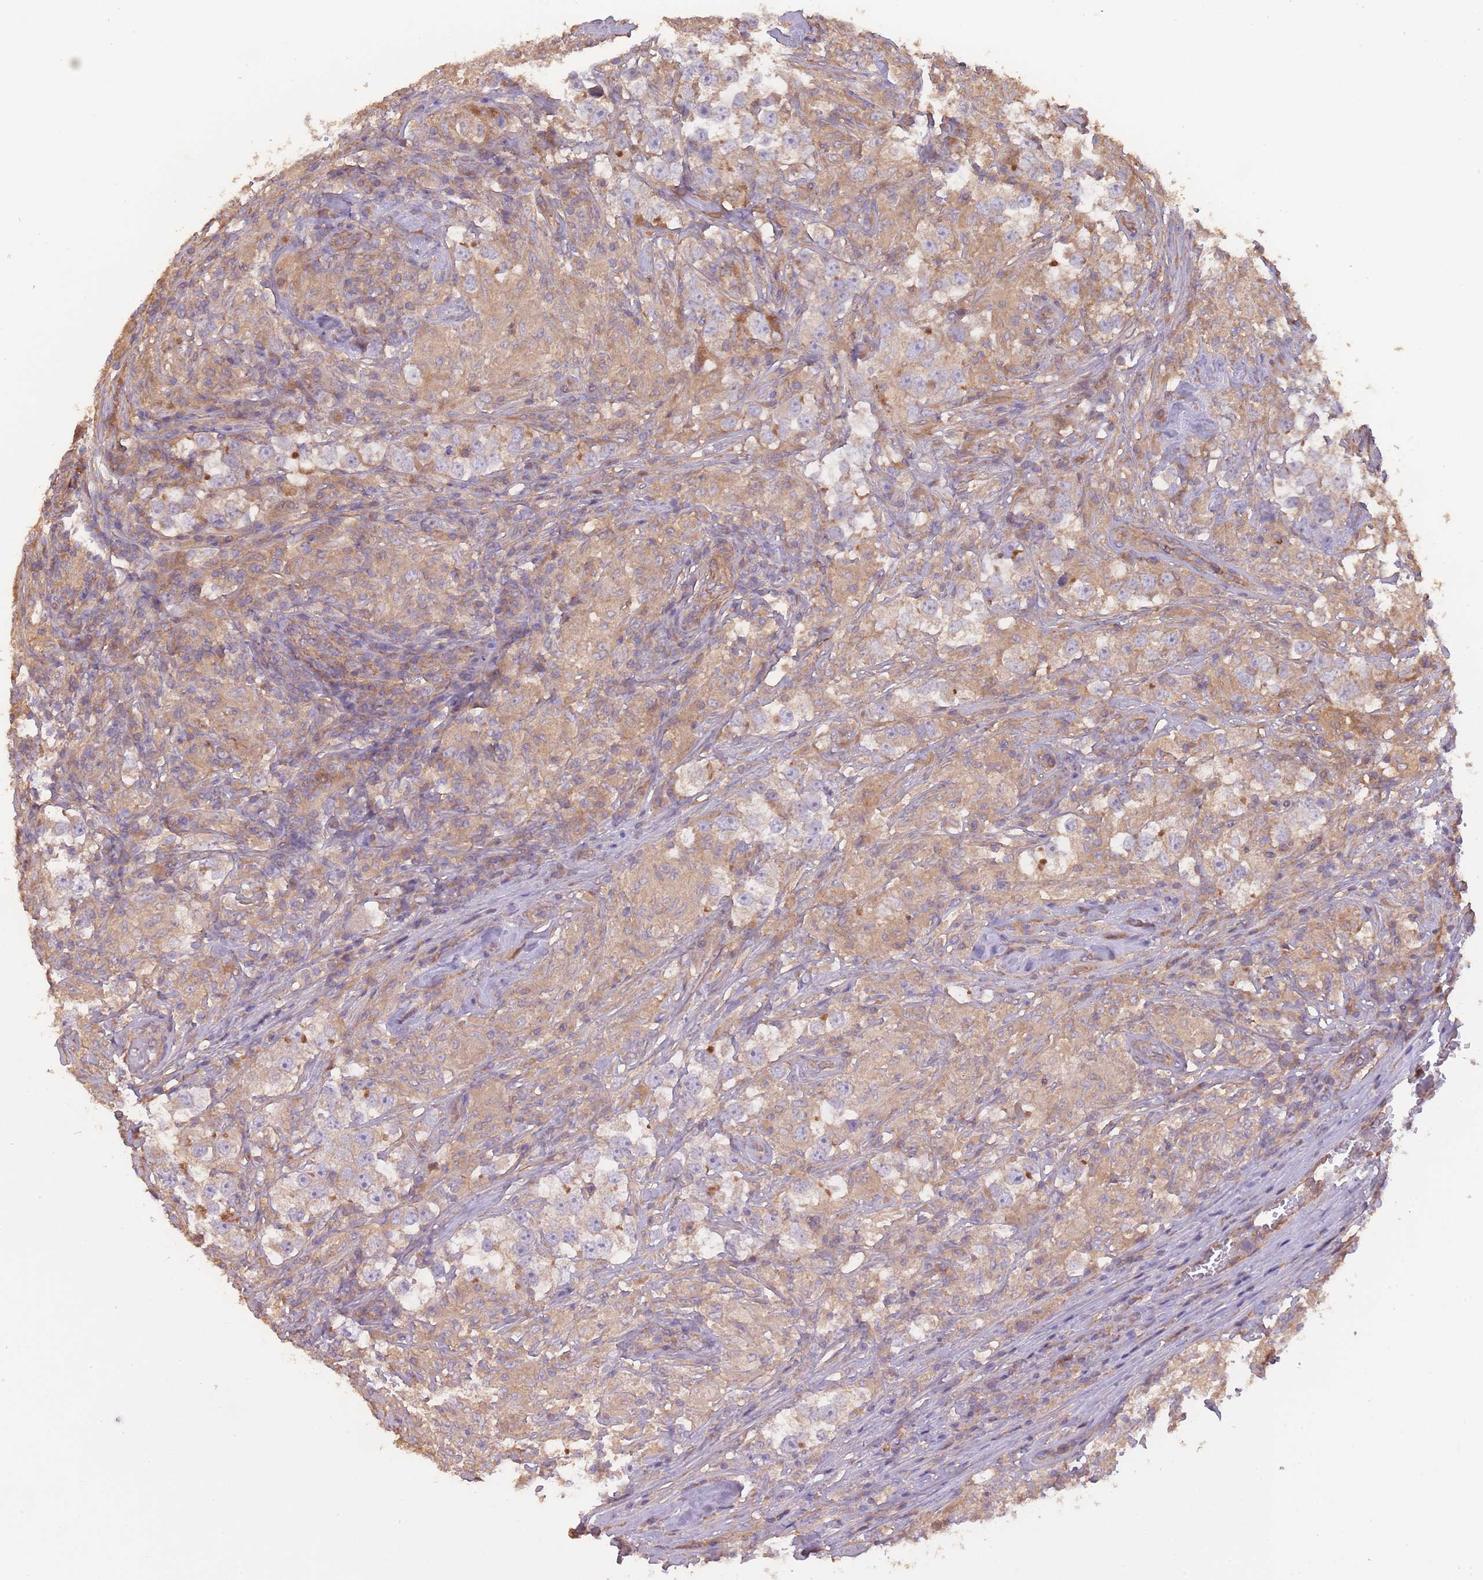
{"staining": {"intensity": "weak", "quantity": ">75%", "location": "cytoplasmic/membranous"}, "tissue": "testis cancer", "cell_type": "Tumor cells", "image_type": "cancer", "snomed": [{"axis": "morphology", "description": "Seminoma, NOS"}, {"axis": "topography", "description": "Testis"}], "caption": "The immunohistochemical stain highlights weak cytoplasmic/membranous staining in tumor cells of seminoma (testis) tissue.", "gene": "ARMH3", "patient": {"sex": "male", "age": 46}}